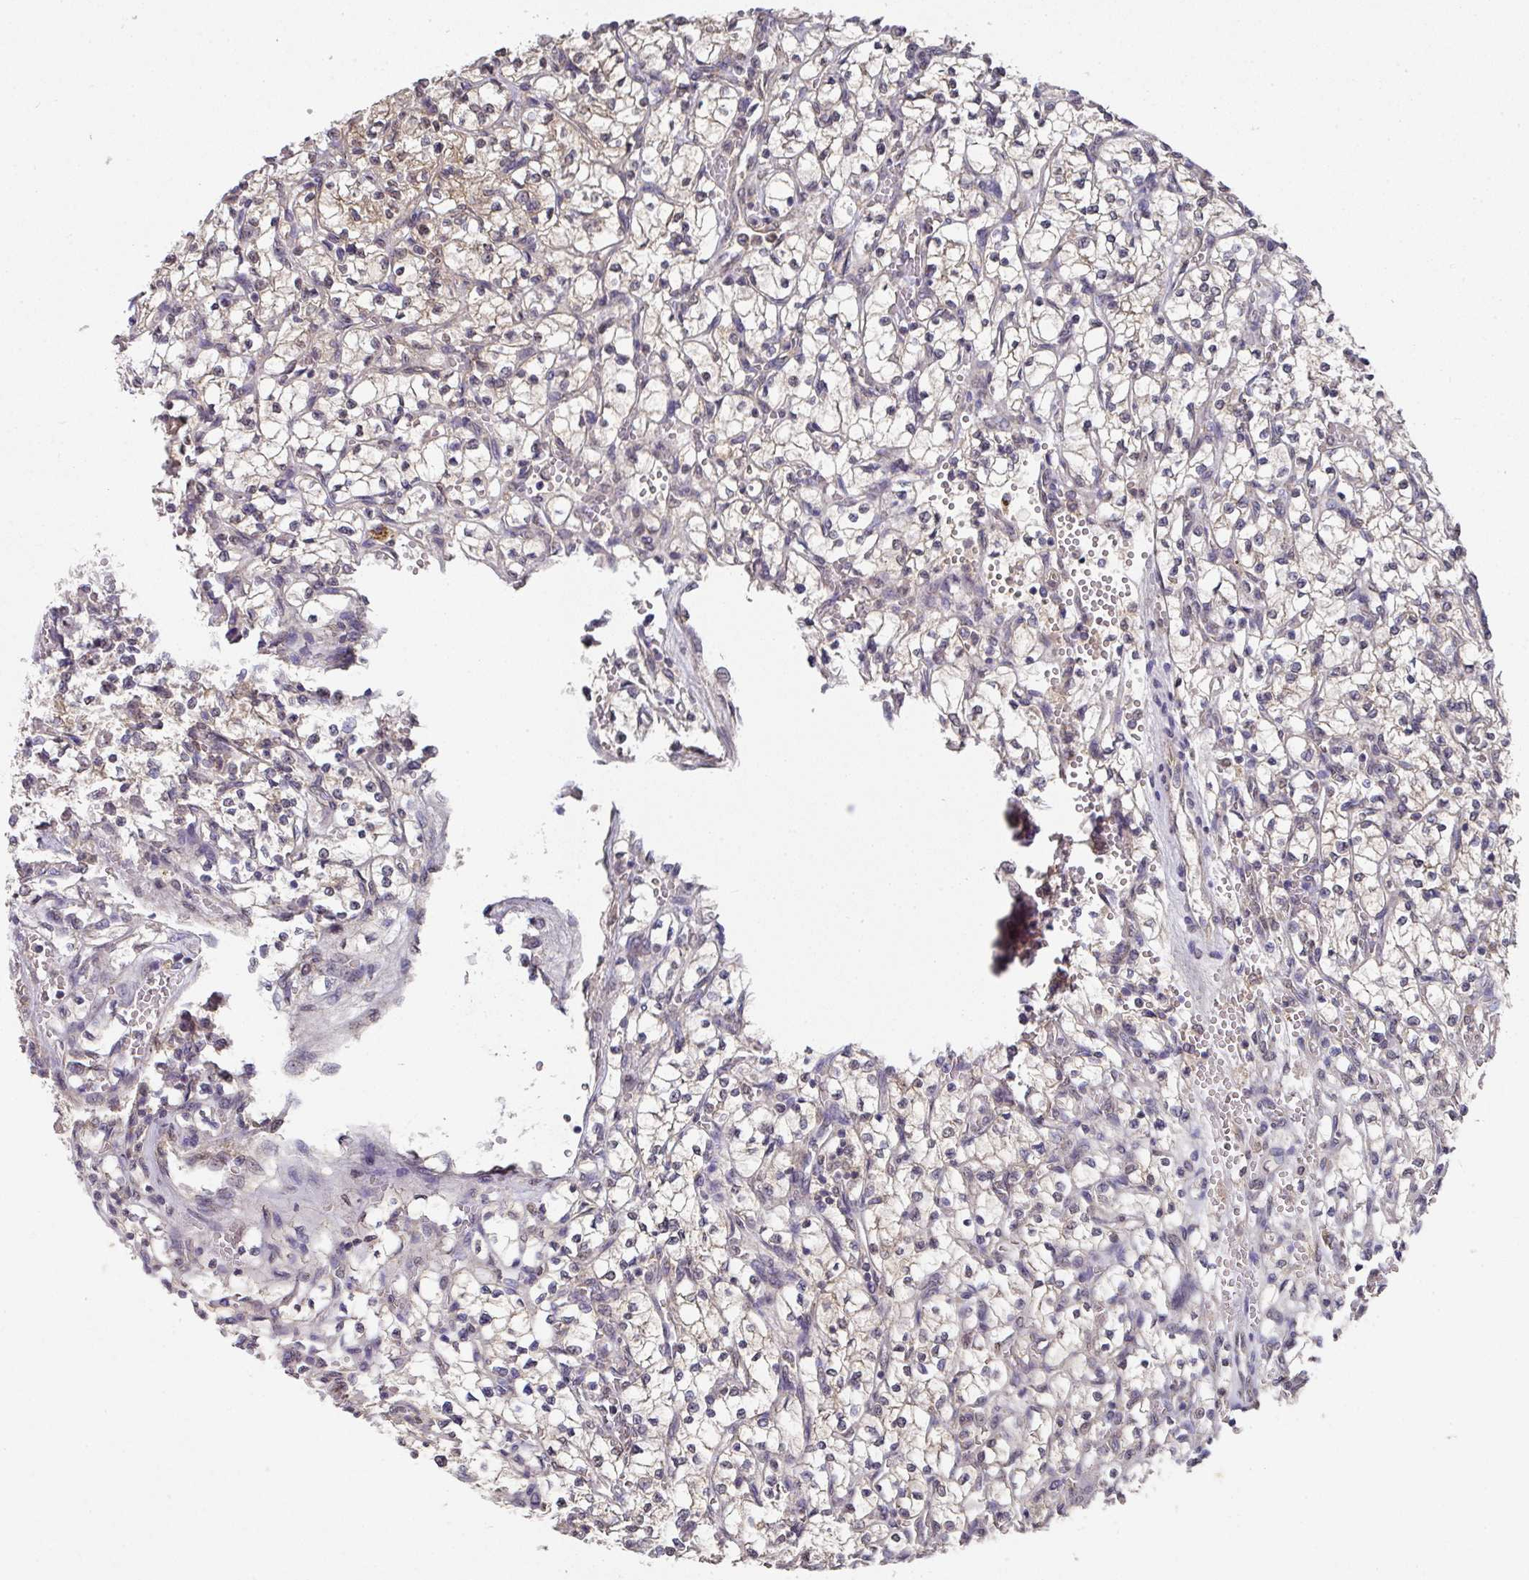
{"staining": {"intensity": "negative", "quantity": "none", "location": "none"}, "tissue": "renal cancer", "cell_type": "Tumor cells", "image_type": "cancer", "snomed": [{"axis": "morphology", "description": "Adenocarcinoma, NOS"}, {"axis": "topography", "description": "Kidney"}], "caption": "Photomicrograph shows no significant protein staining in tumor cells of renal cancer.", "gene": "EXTL3", "patient": {"sex": "female", "age": 64}}